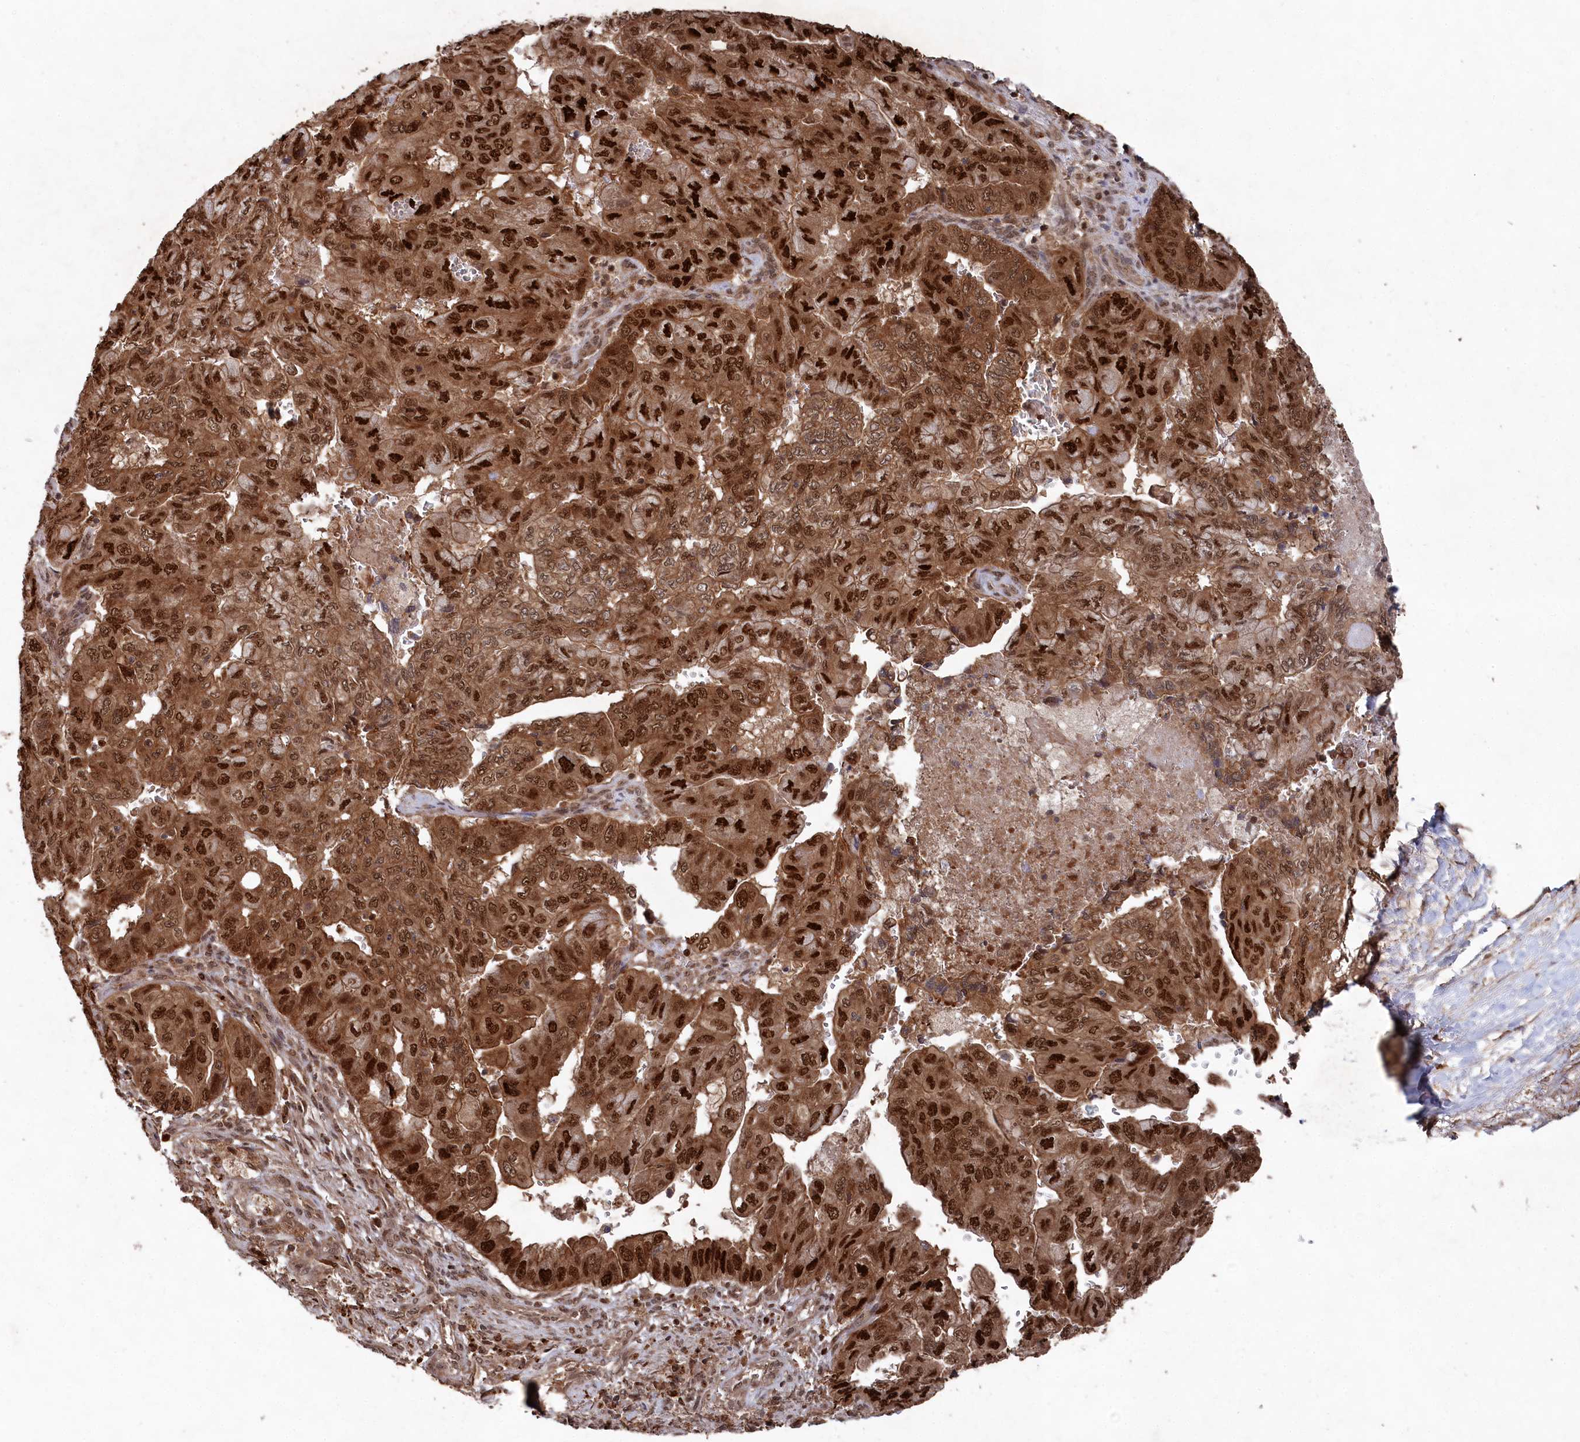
{"staining": {"intensity": "strong", "quantity": ">75%", "location": "cytoplasmic/membranous,nuclear"}, "tissue": "pancreatic cancer", "cell_type": "Tumor cells", "image_type": "cancer", "snomed": [{"axis": "morphology", "description": "Adenocarcinoma, NOS"}, {"axis": "topography", "description": "Pancreas"}], "caption": "The photomicrograph displays immunohistochemical staining of pancreatic adenocarcinoma. There is strong cytoplasmic/membranous and nuclear staining is identified in about >75% of tumor cells.", "gene": "BORCS7", "patient": {"sex": "male", "age": 51}}